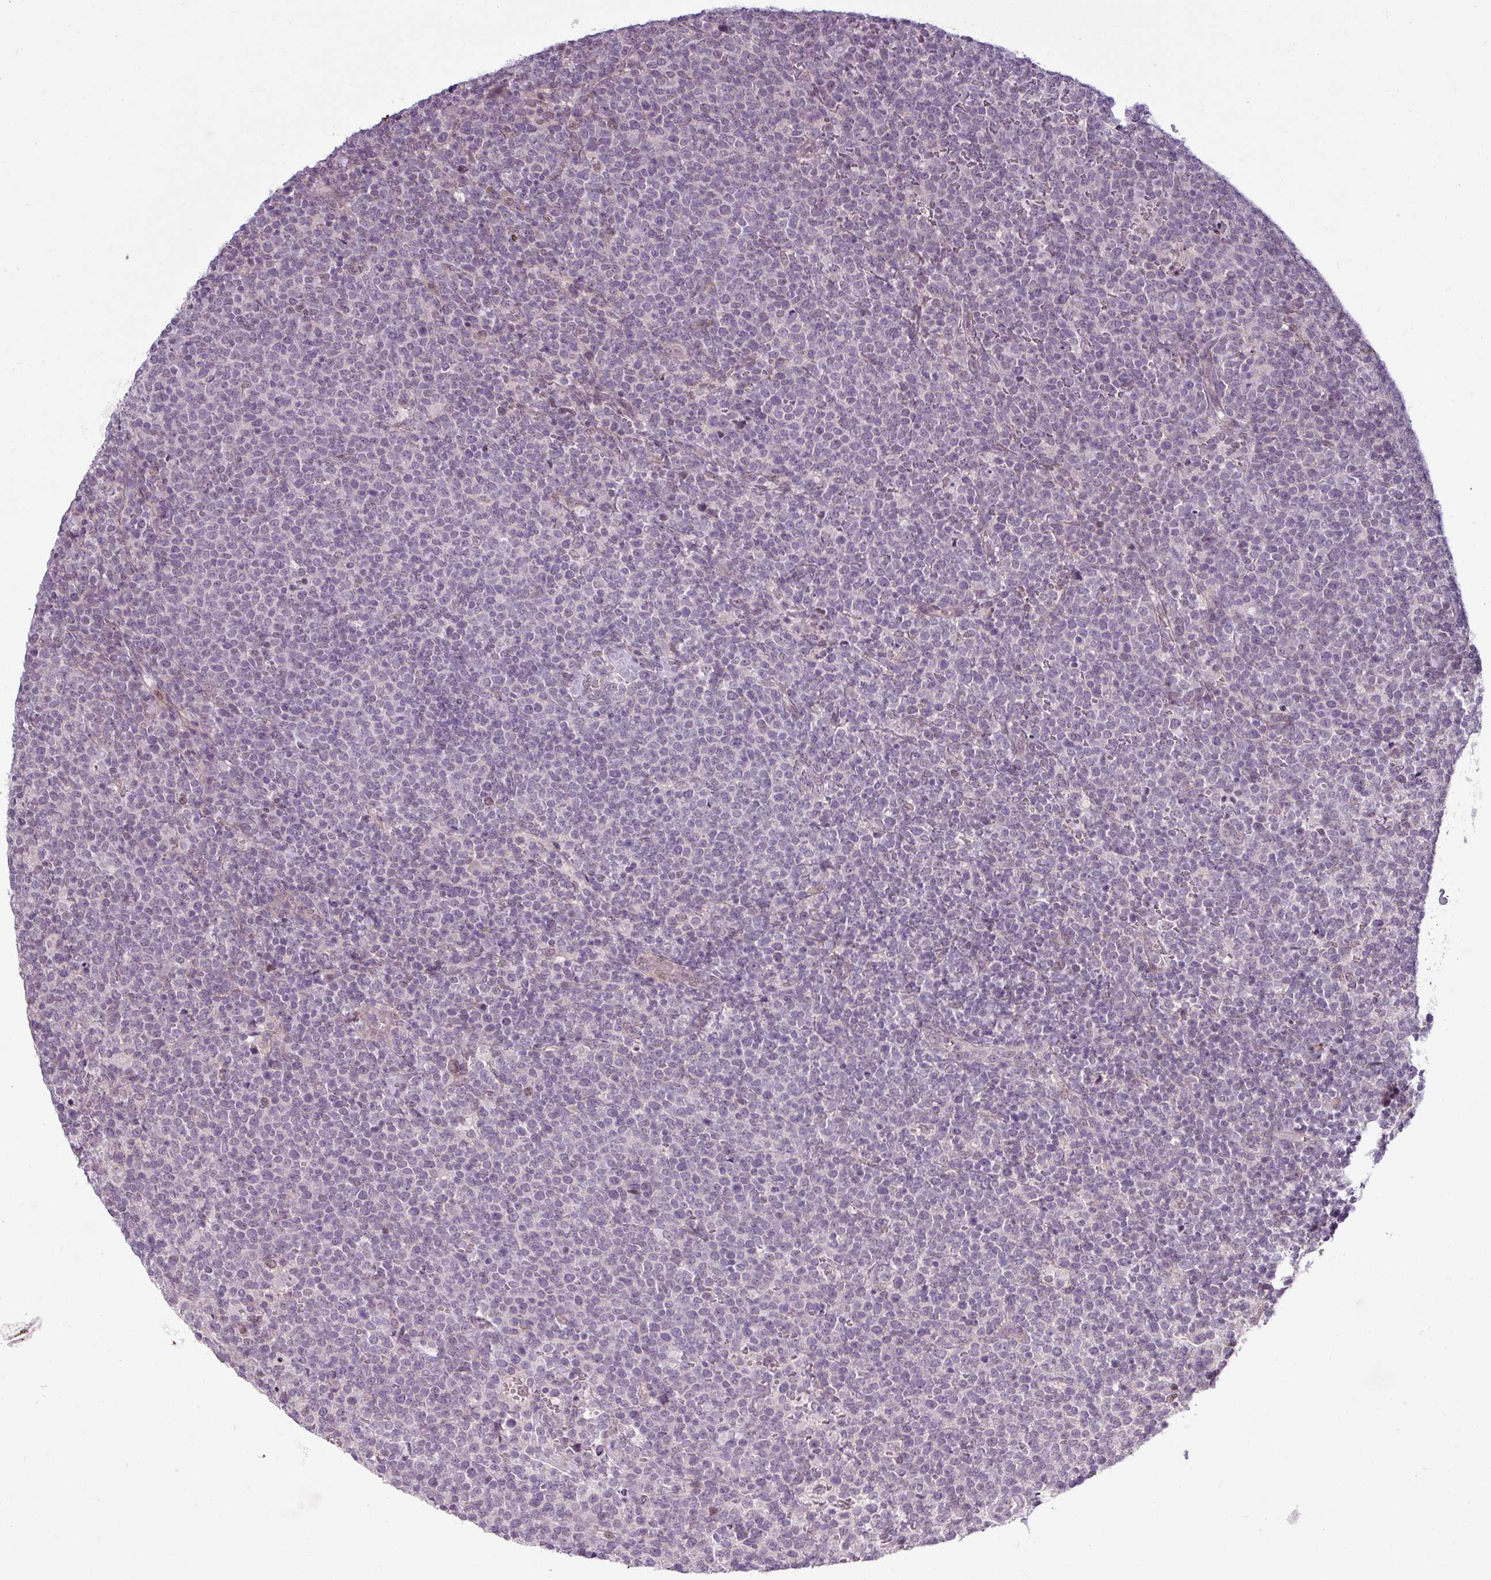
{"staining": {"intensity": "negative", "quantity": "none", "location": "none"}, "tissue": "lymphoma", "cell_type": "Tumor cells", "image_type": "cancer", "snomed": [{"axis": "morphology", "description": "Malignant lymphoma, non-Hodgkin's type, High grade"}, {"axis": "topography", "description": "Lymph node"}], "caption": "A micrograph of high-grade malignant lymphoma, non-Hodgkin's type stained for a protein displays no brown staining in tumor cells.", "gene": "GPT2", "patient": {"sex": "male", "age": 61}}